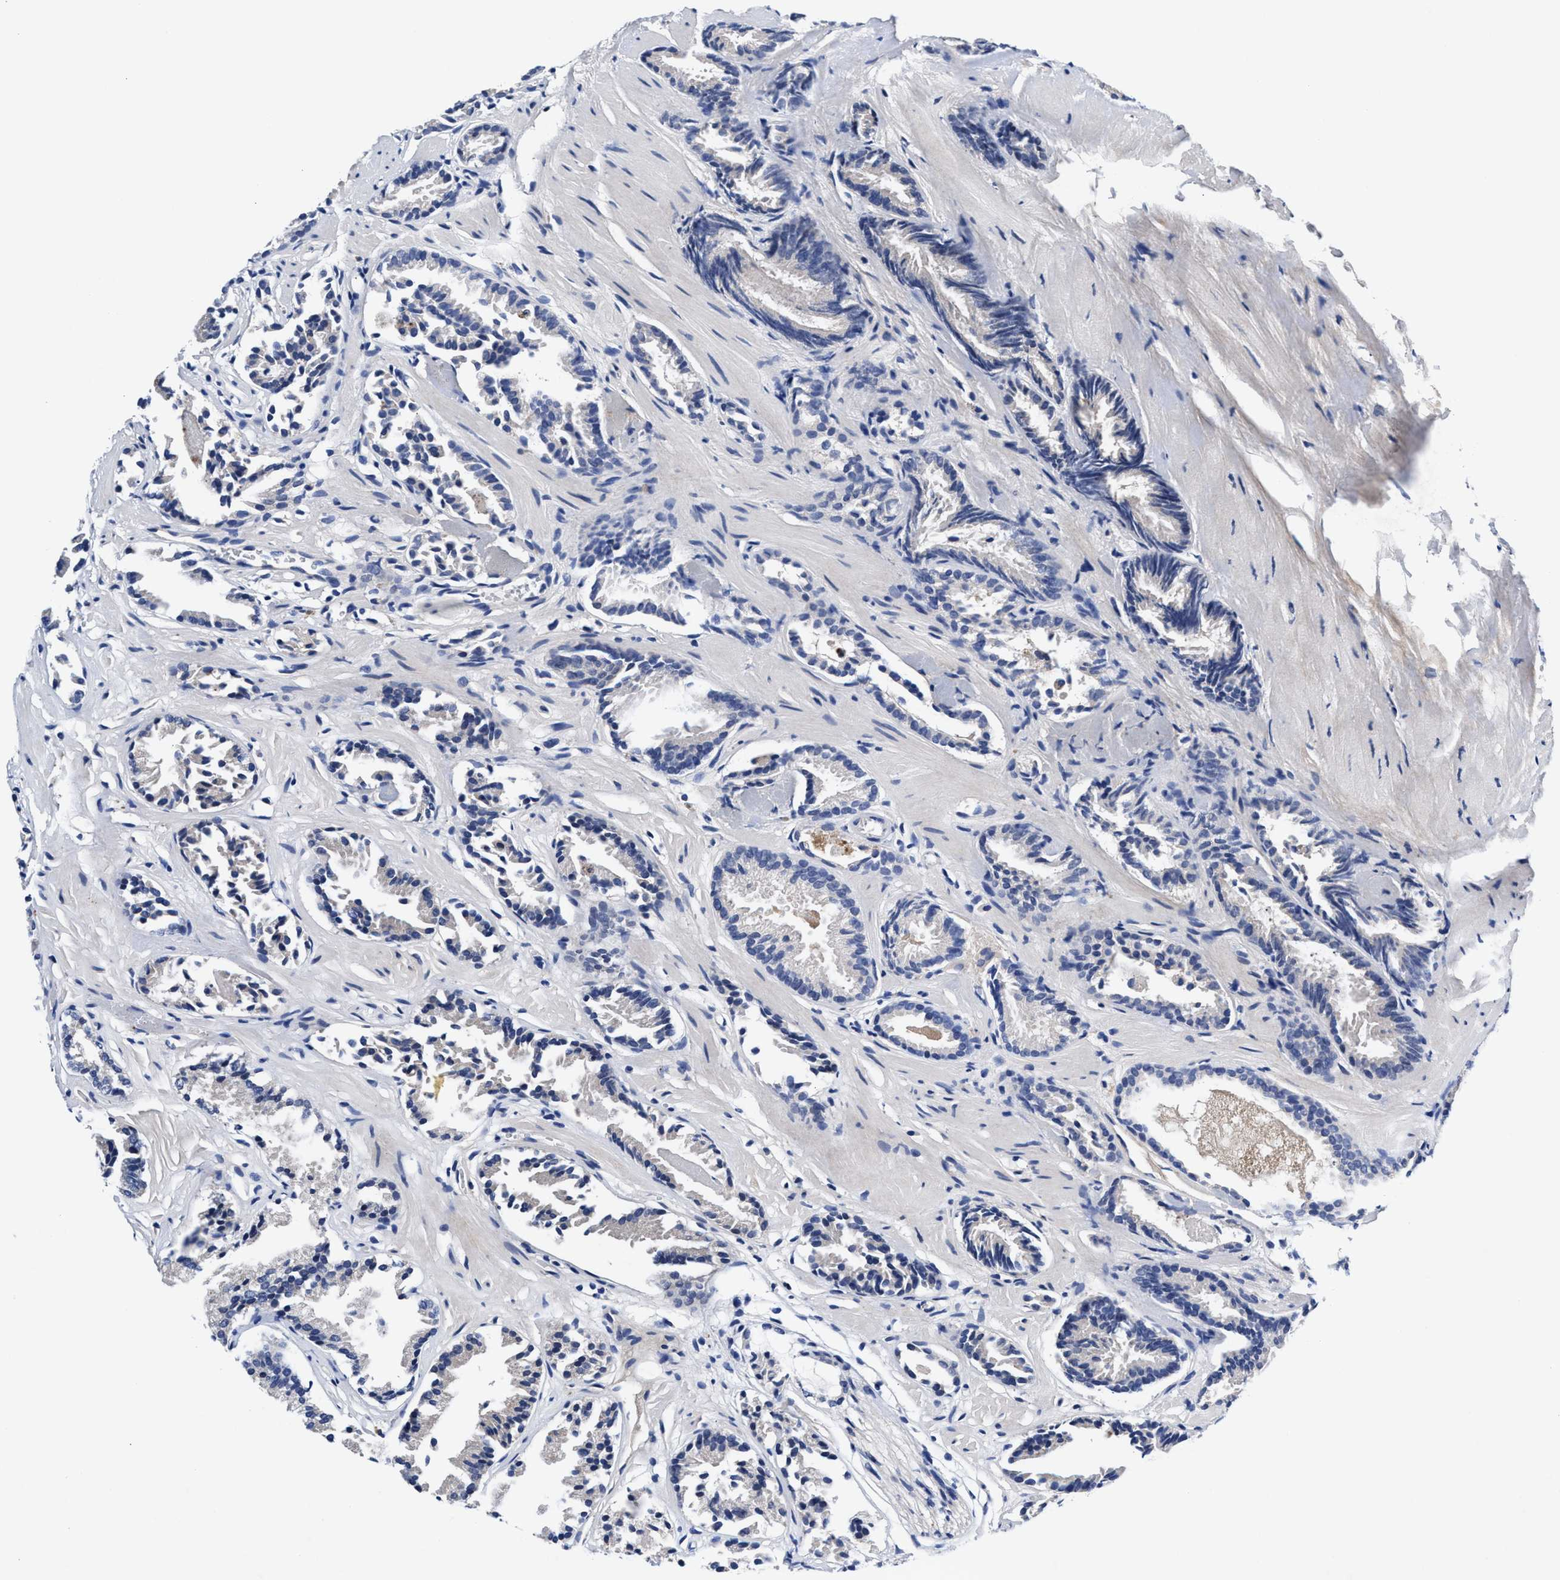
{"staining": {"intensity": "negative", "quantity": "none", "location": "none"}, "tissue": "prostate cancer", "cell_type": "Tumor cells", "image_type": "cancer", "snomed": [{"axis": "morphology", "description": "Adenocarcinoma, Low grade"}, {"axis": "topography", "description": "Prostate"}], "caption": "Tumor cells are negative for brown protein staining in low-grade adenocarcinoma (prostate).", "gene": "DHRS13", "patient": {"sex": "male", "age": 51}}